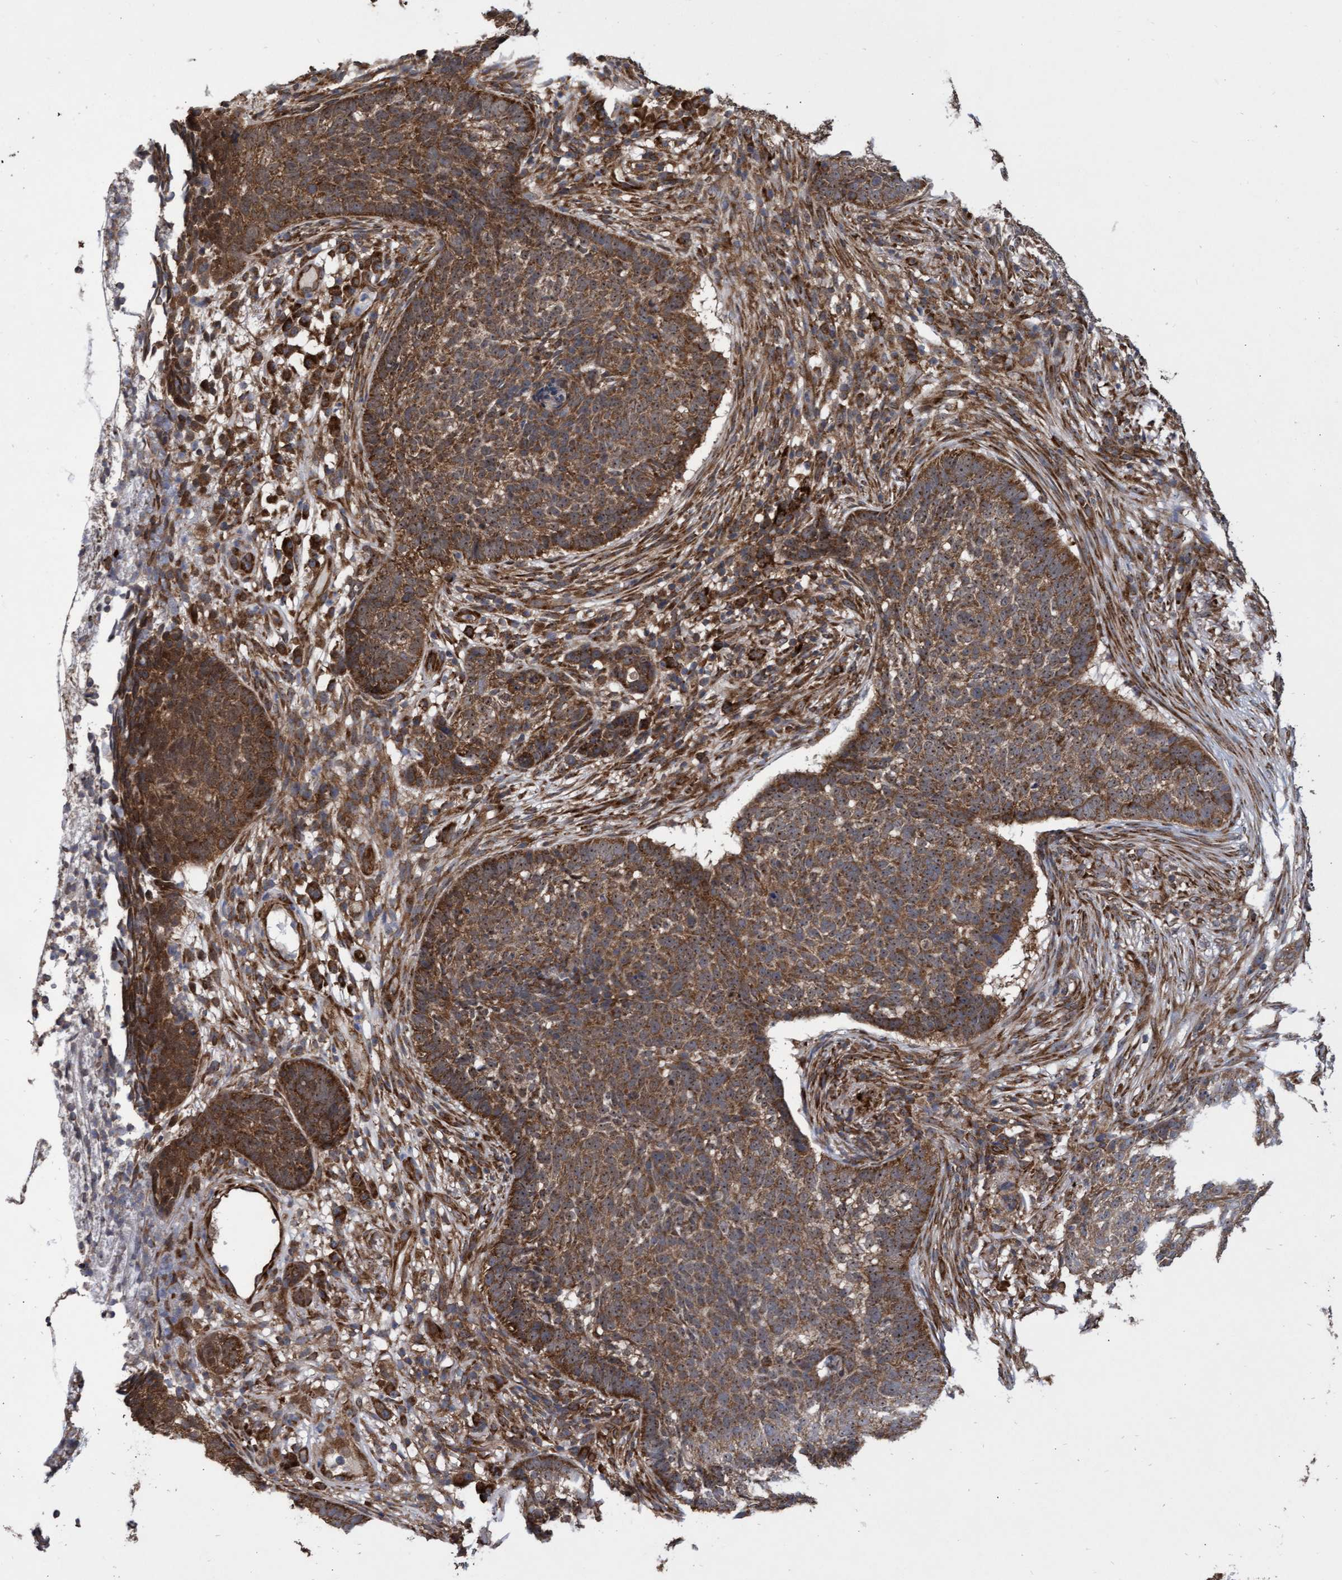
{"staining": {"intensity": "strong", "quantity": ">75%", "location": "cytoplasmic/membranous"}, "tissue": "skin cancer", "cell_type": "Tumor cells", "image_type": "cancer", "snomed": [{"axis": "morphology", "description": "Basal cell carcinoma"}, {"axis": "topography", "description": "Skin"}], "caption": "A brown stain shows strong cytoplasmic/membranous positivity of a protein in skin cancer (basal cell carcinoma) tumor cells. (IHC, brightfield microscopy, high magnification).", "gene": "ABCF2", "patient": {"sex": "male", "age": 85}}